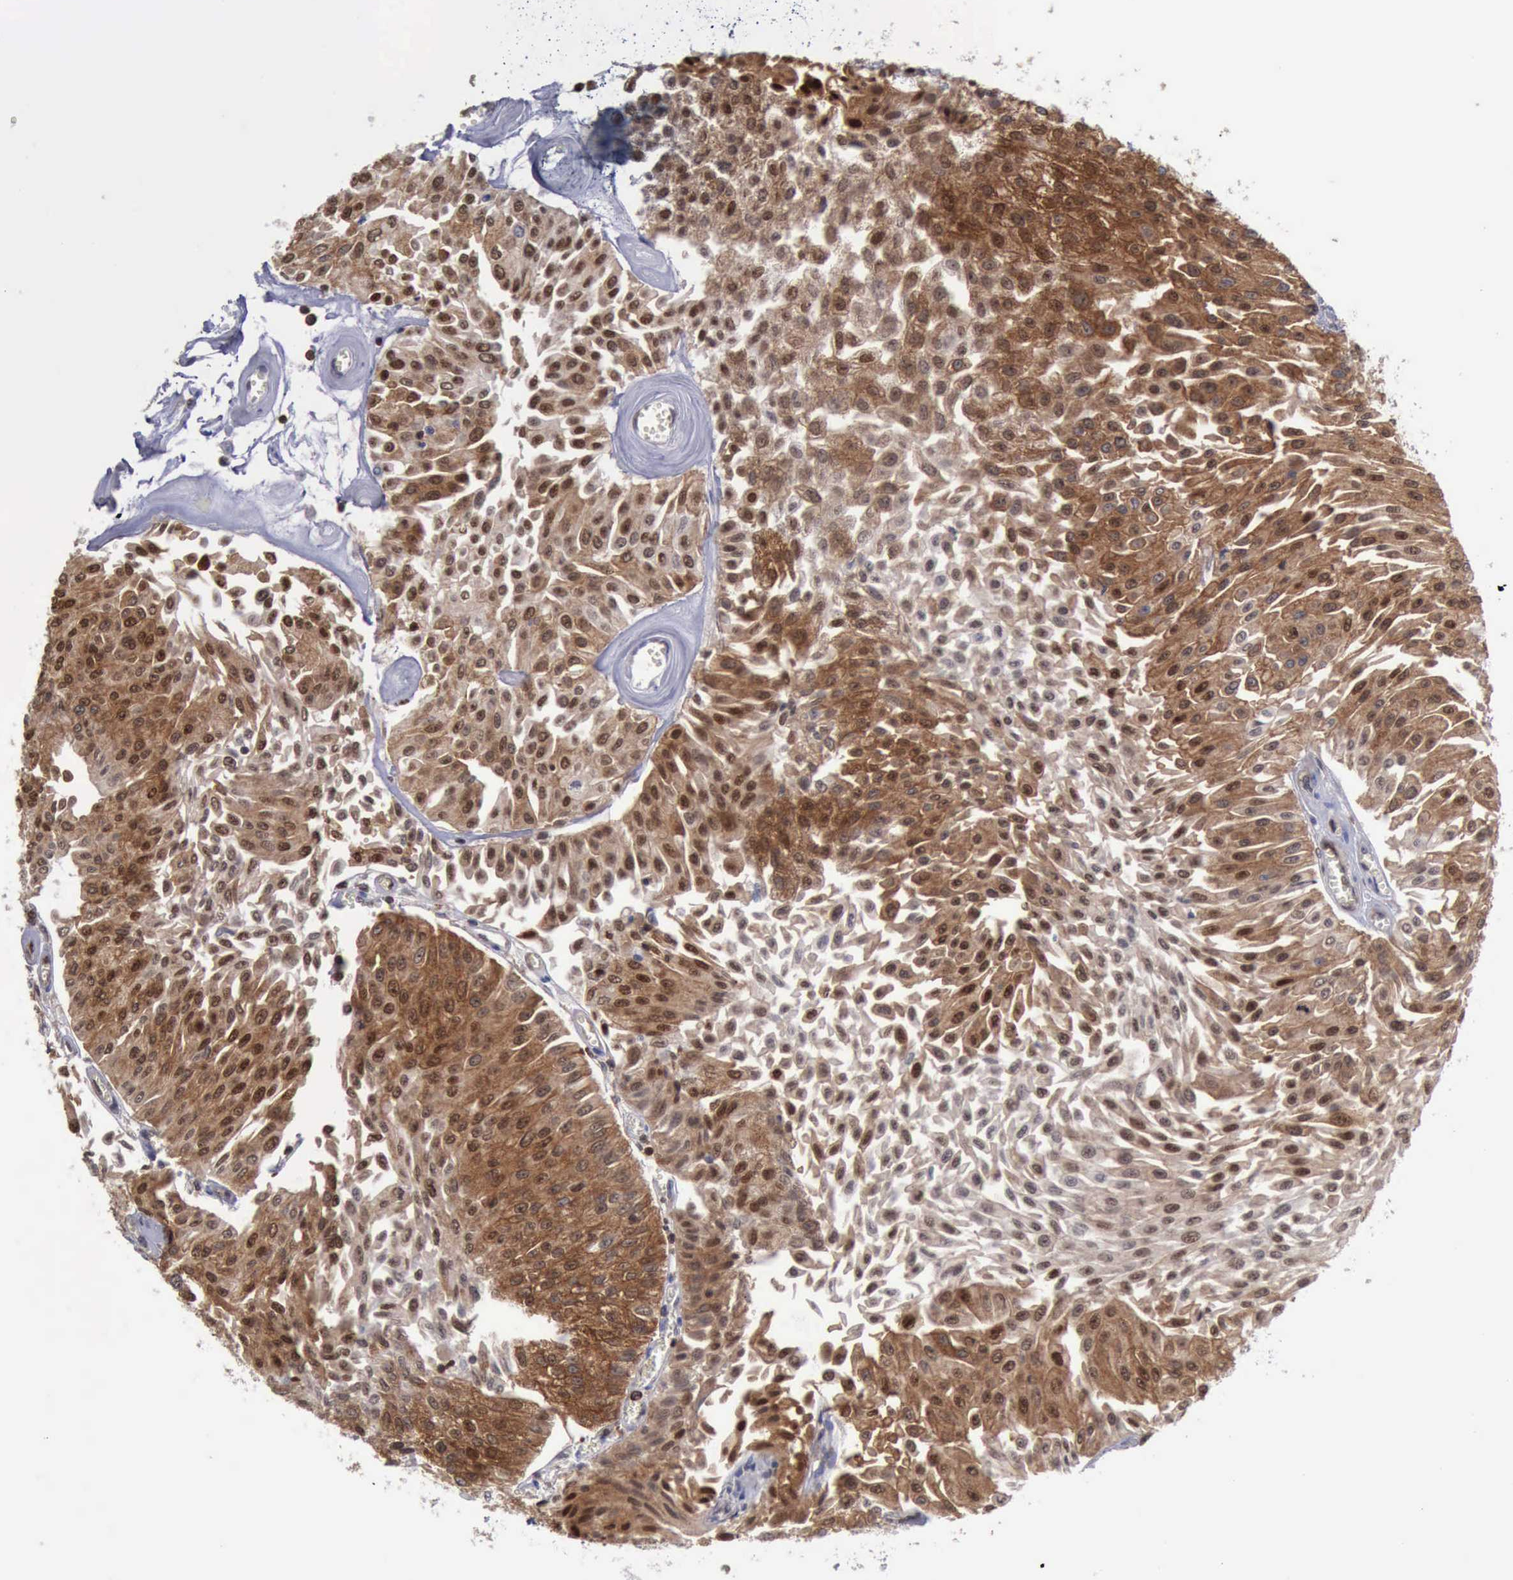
{"staining": {"intensity": "strong", "quantity": ">75%", "location": "cytoplasmic/membranous,nuclear"}, "tissue": "urothelial cancer", "cell_type": "Tumor cells", "image_type": "cancer", "snomed": [{"axis": "morphology", "description": "Urothelial carcinoma, Low grade"}, {"axis": "topography", "description": "Urinary bladder"}], "caption": "Human urothelial cancer stained with a protein marker shows strong staining in tumor cells.", "gene": "PDCD4", "patient": {"sex": "male", "age": 86}}